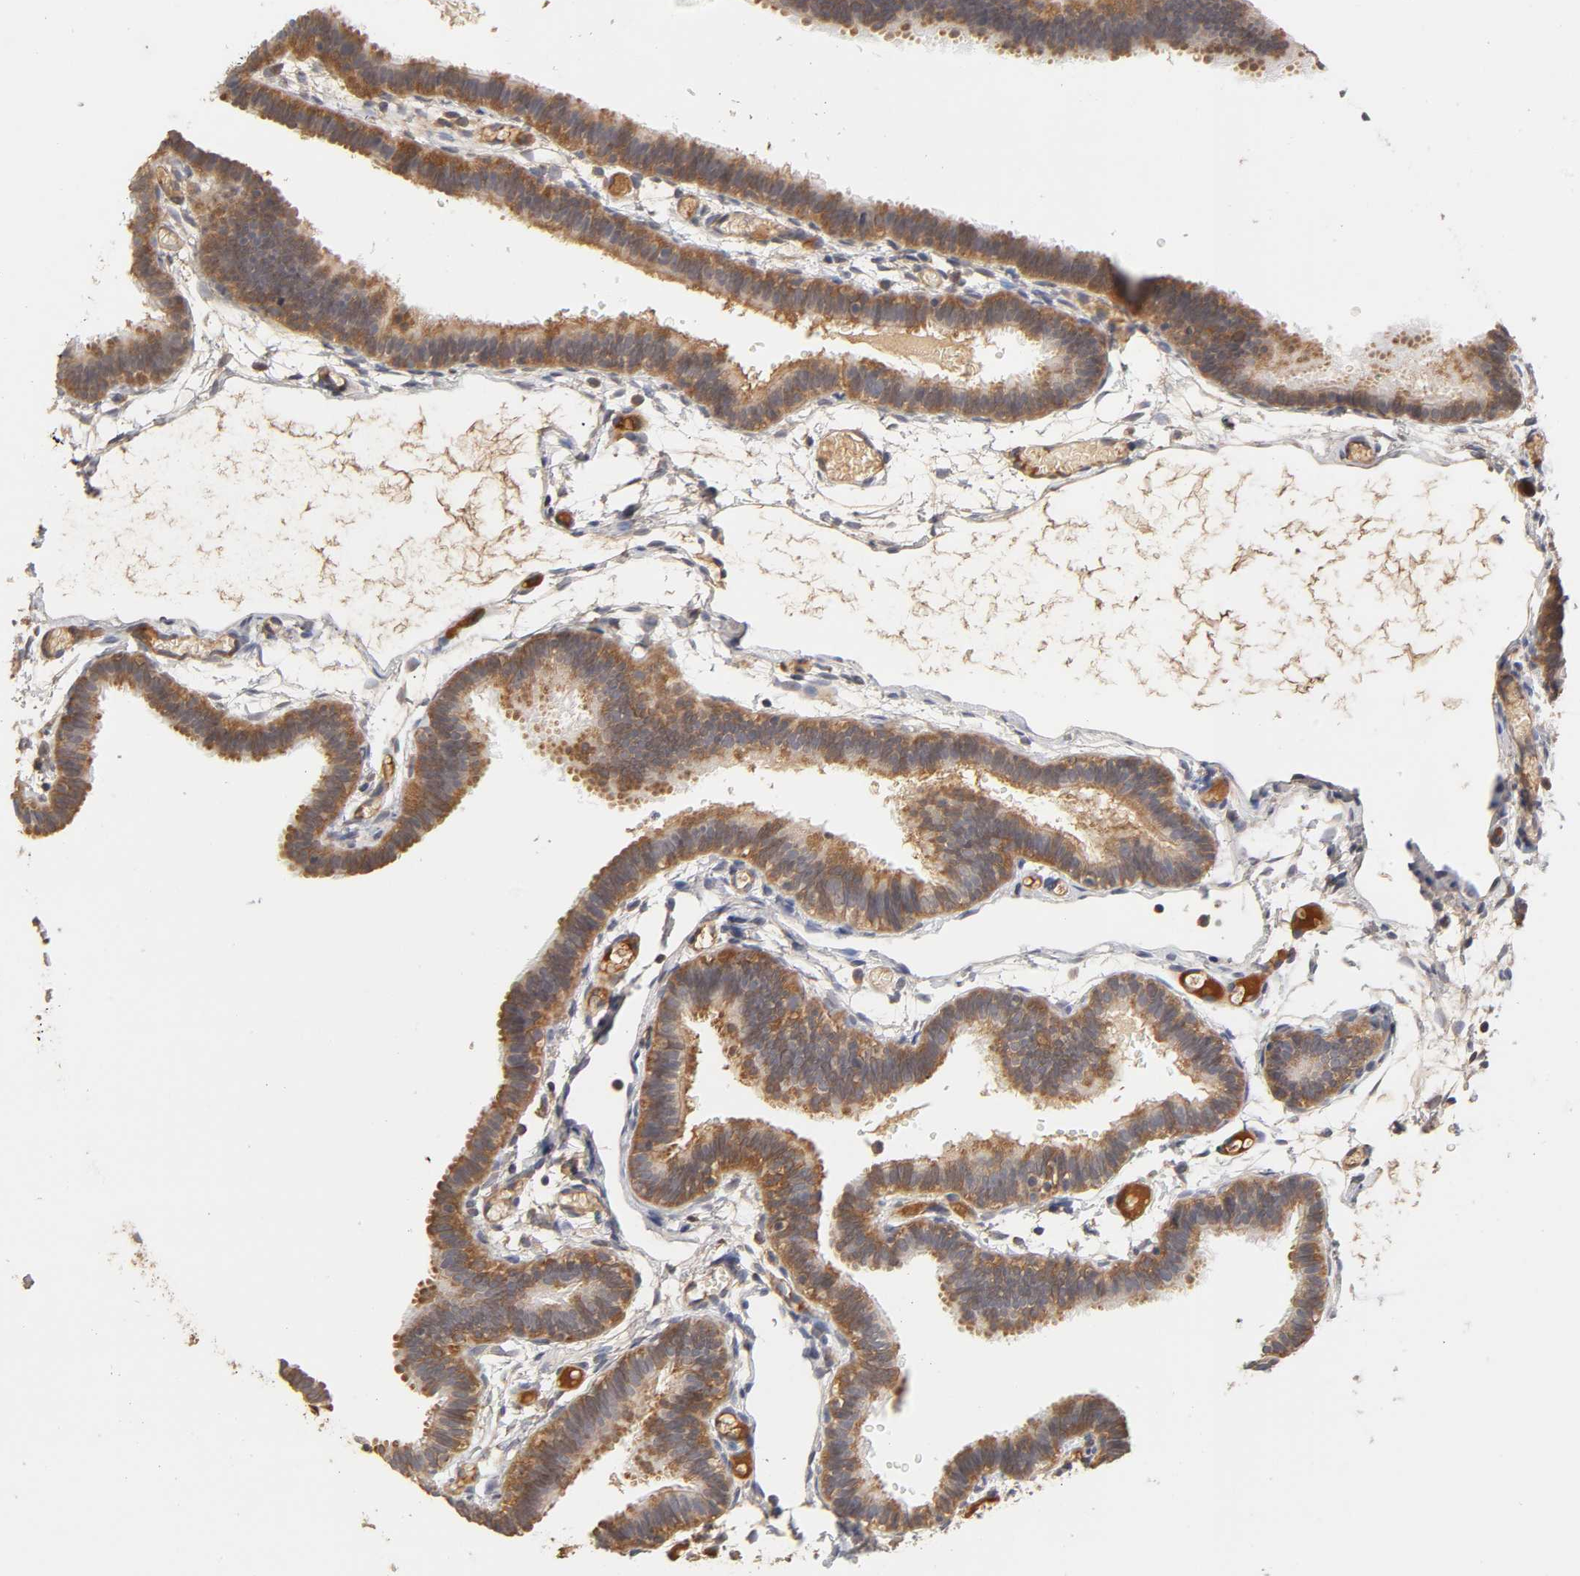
{"staining": {"intensity": "moderate", "quantity": ">75%", "location": "cytoplasmic/membranous"}, "tissue": "fallopian tube", "cell_type": "Glandular cells", "image_type": "normal", "snomed": [{"axis": "morphology", "description": "Normal tissue, NOS"}, {"axis": "topography", "description": "Fallopian tube"}], "caption": "Immunohistochemical staining of unremarkable fallopian tube shows medium levels of moderate cytoplasmic/membranous expression in approximately >75% of glandular cells.", "gene": "RPS29", "patient": {"sex": "female", "age": 29}}